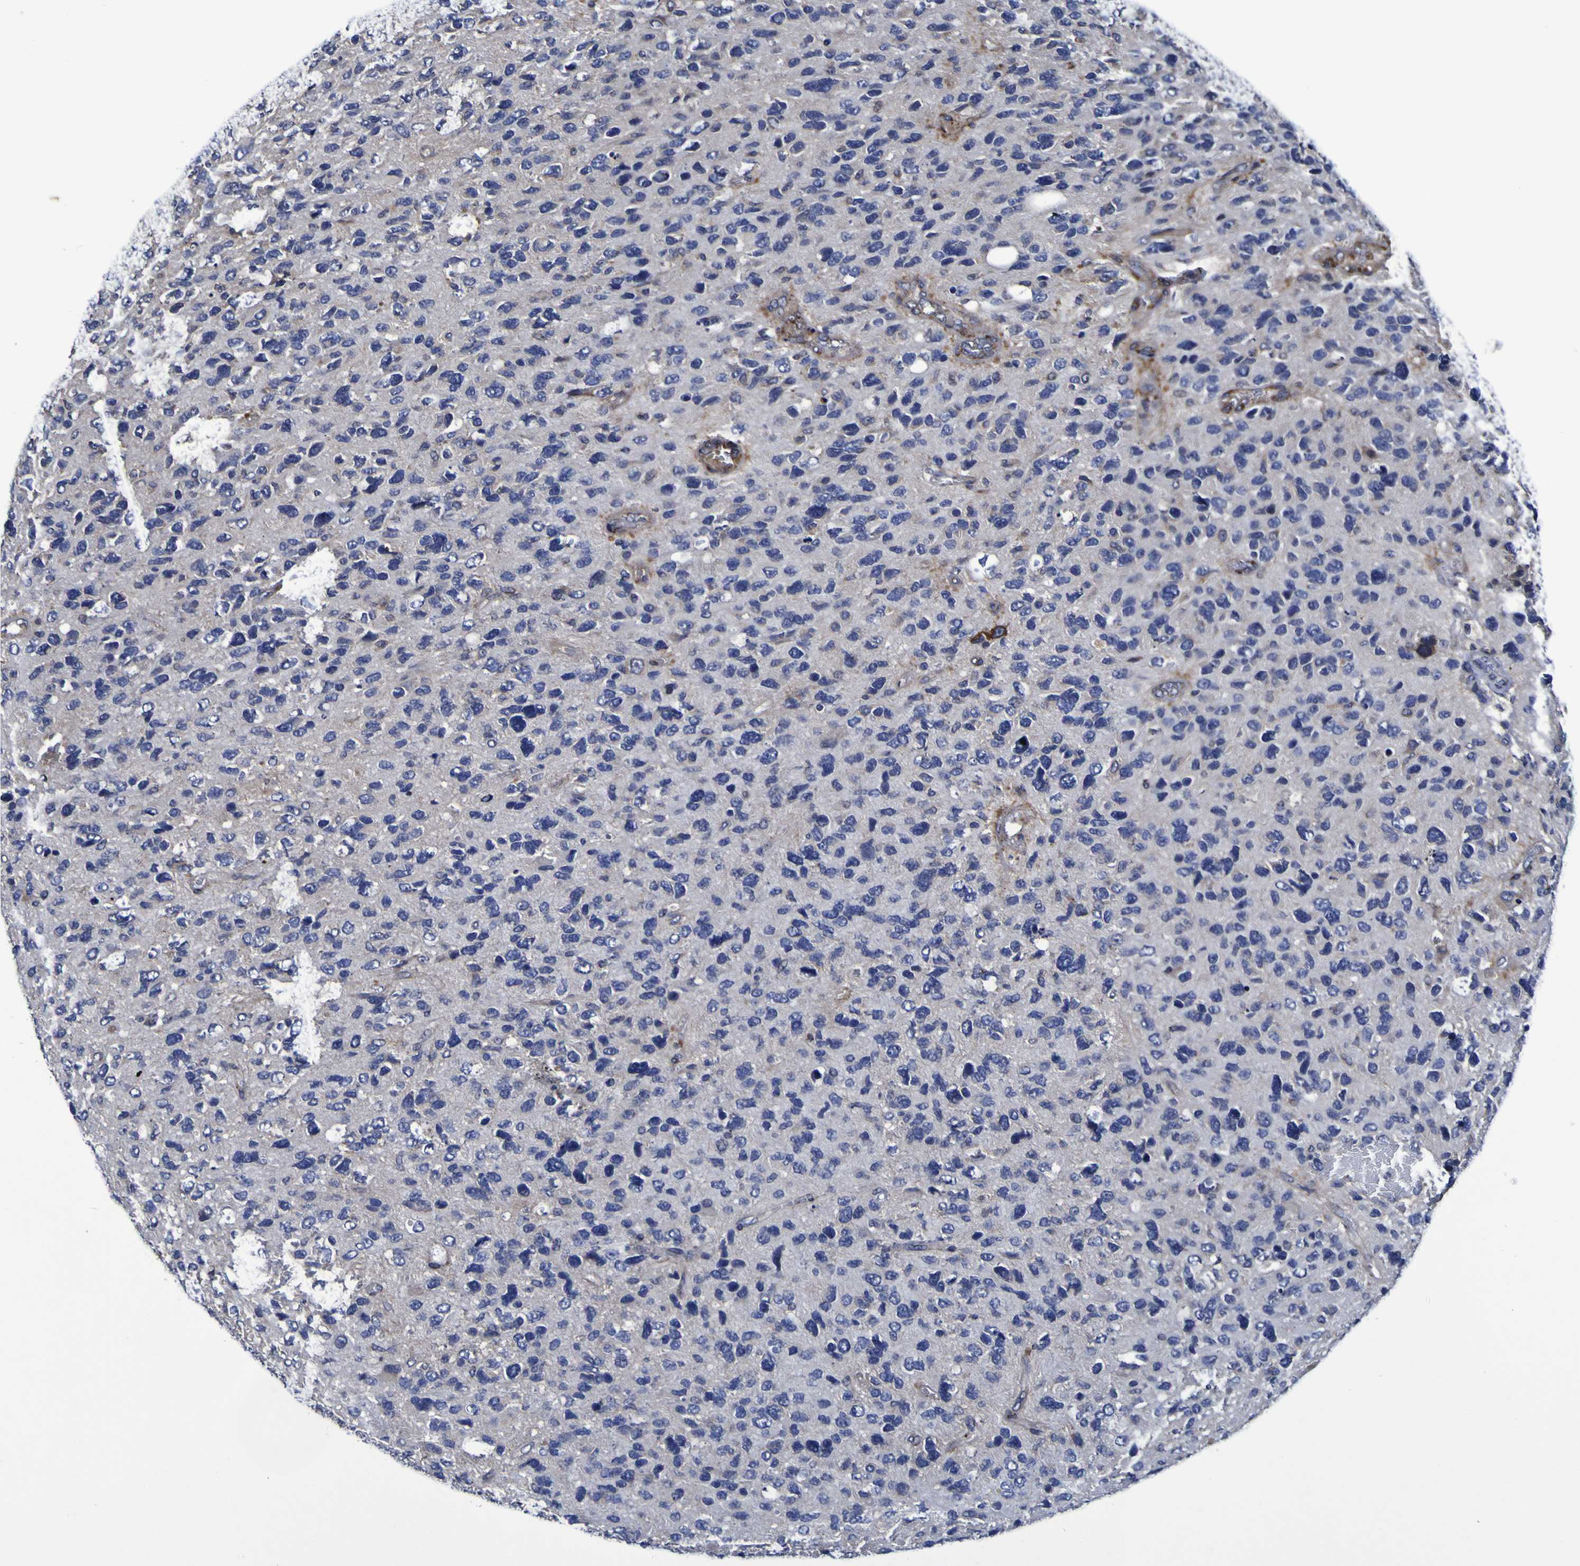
{"staining": {"intensity": "negative", "quantity": "none", "location": "none"}, "tissue": "glioma", "cell_type": "Tumor cells", "image_type": "cancer", "snomed": [{"axis": "morphology", "description": "Glioma, malignant, High grade"}, {"axis": "topography", "description": "Brain"}], "caption": "Tumor cells show no significant staining in malignant glioma (high-grade).", "gene": "P3H1", "patient": {"sex": "female", "age": 58}}